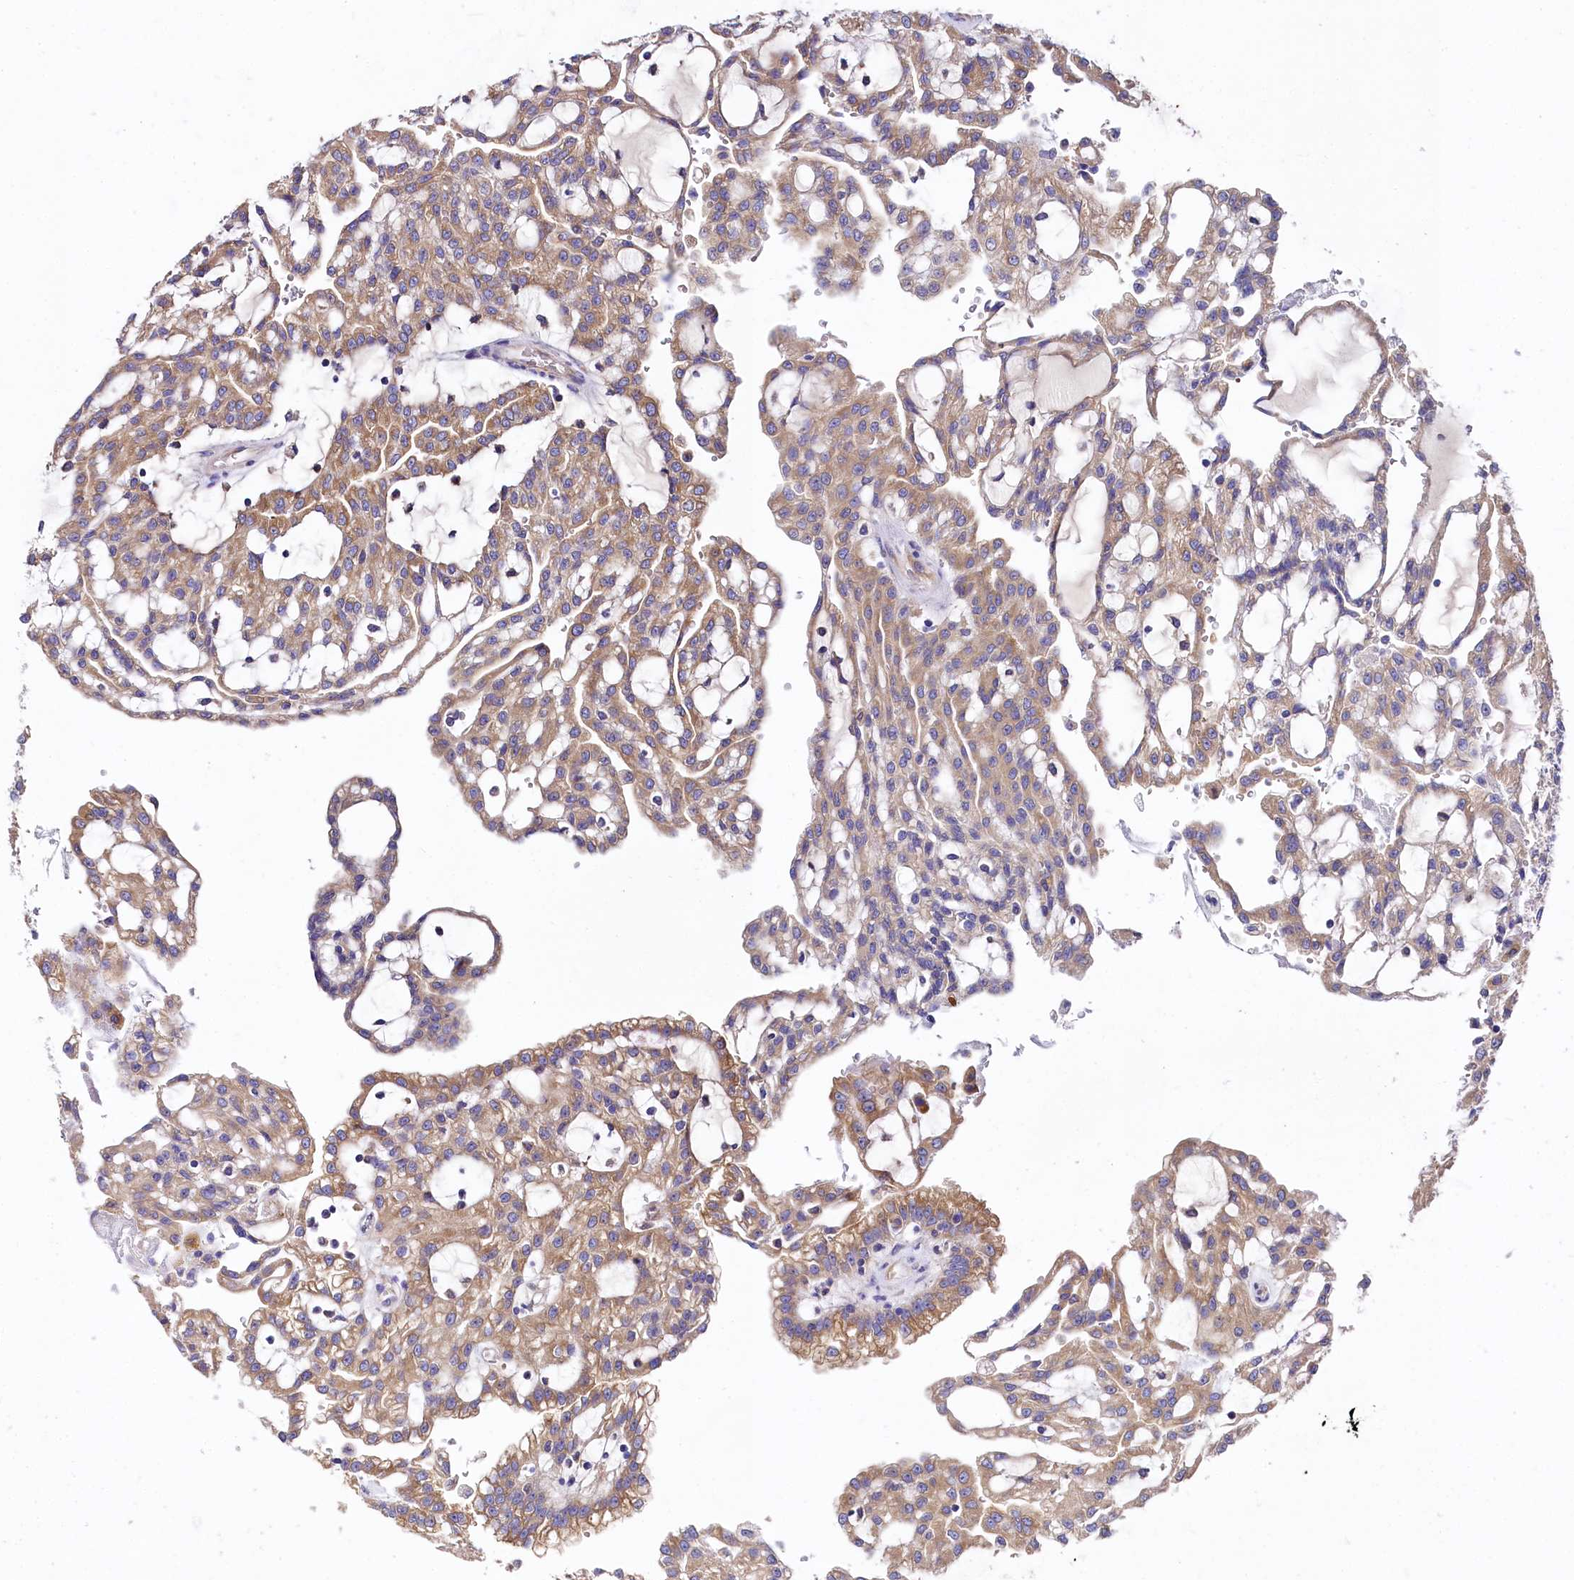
{"staining": {"intensity": "moderate", "quantity": ">75%", "location": "cytoplasmic/membranous"}, "tissue": "renal cancer", "cell_type": "Tumor cells", "image_type": "cancer", "snomed": [{"axis": "morphology", "description": "Adenocarcinoma, NOS"}, {"axis": "topography", "description": "Kidney"}], "caption": "Immunohistochemistry (IHC) image of neoplastic tissue: human renal adenocarcinoma stained using IHC demonstrates medium levels of moderate protein expression localized specifically in the cytoplasmic/membranous of tumor cells, appearing as a cytoplasmic/membranous brown color.", "gene": "QARS1", "patient": {"sex": "male", "age": 63}}